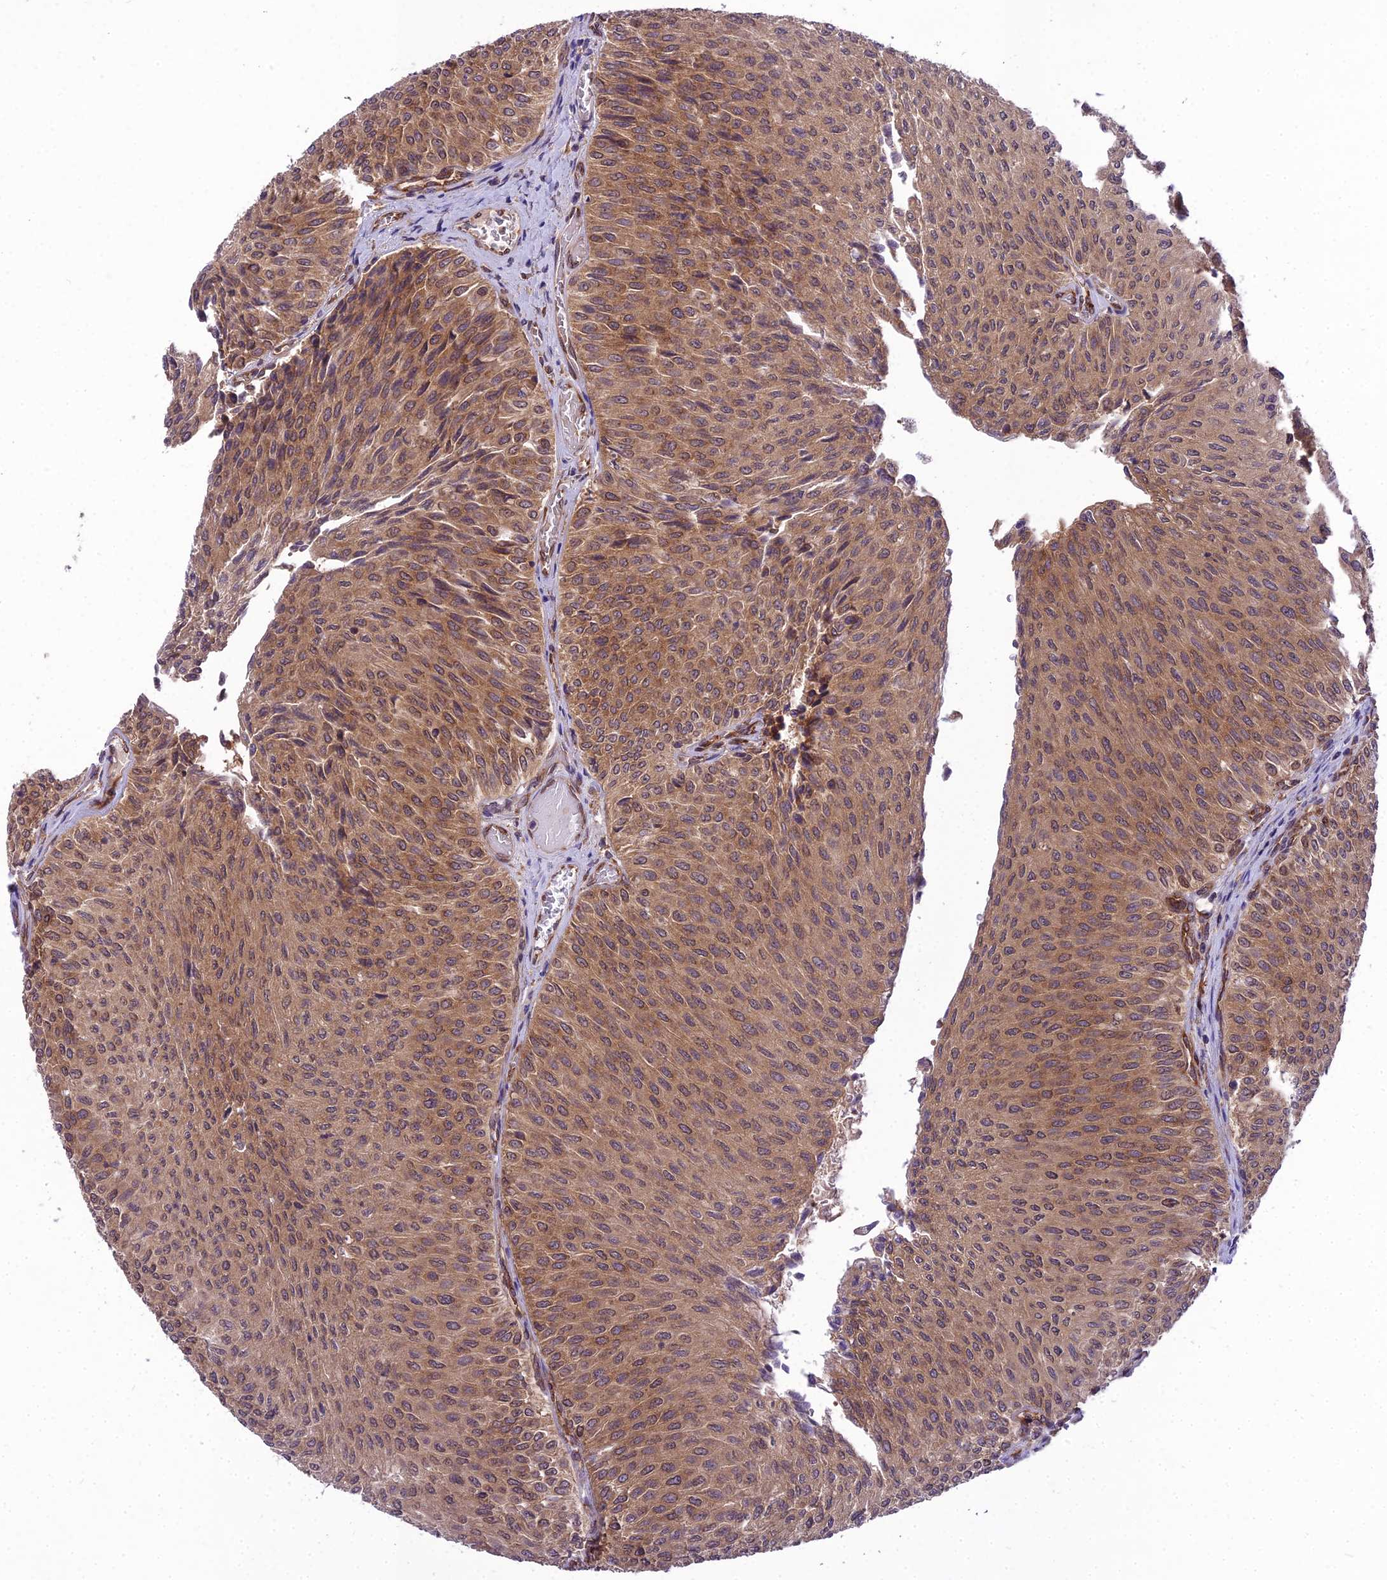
{"staining": {"intensity": "moderate", "quantity": ">75%", "location": "cytoplasmic/membranous"}, "tissue": "urothelial cancer", "cell_type": "Tumor cells", "image_type": "cancer", "snomed": [{"axis": "morphology", "description": "Urothelial carcinoma, Low grade"}, {"axis": "topography", "description": "Urinary bladder"}], "caption": "Tumor cells show moderate cytoplasmic/membranous positivity in approximately >75% of cells in urothelial cancer. The protein of interest is shown in brown color, while the nuclei are stained blue.", "gene": "DHCR7", "patient": {"sex": "male", "age": 78}}